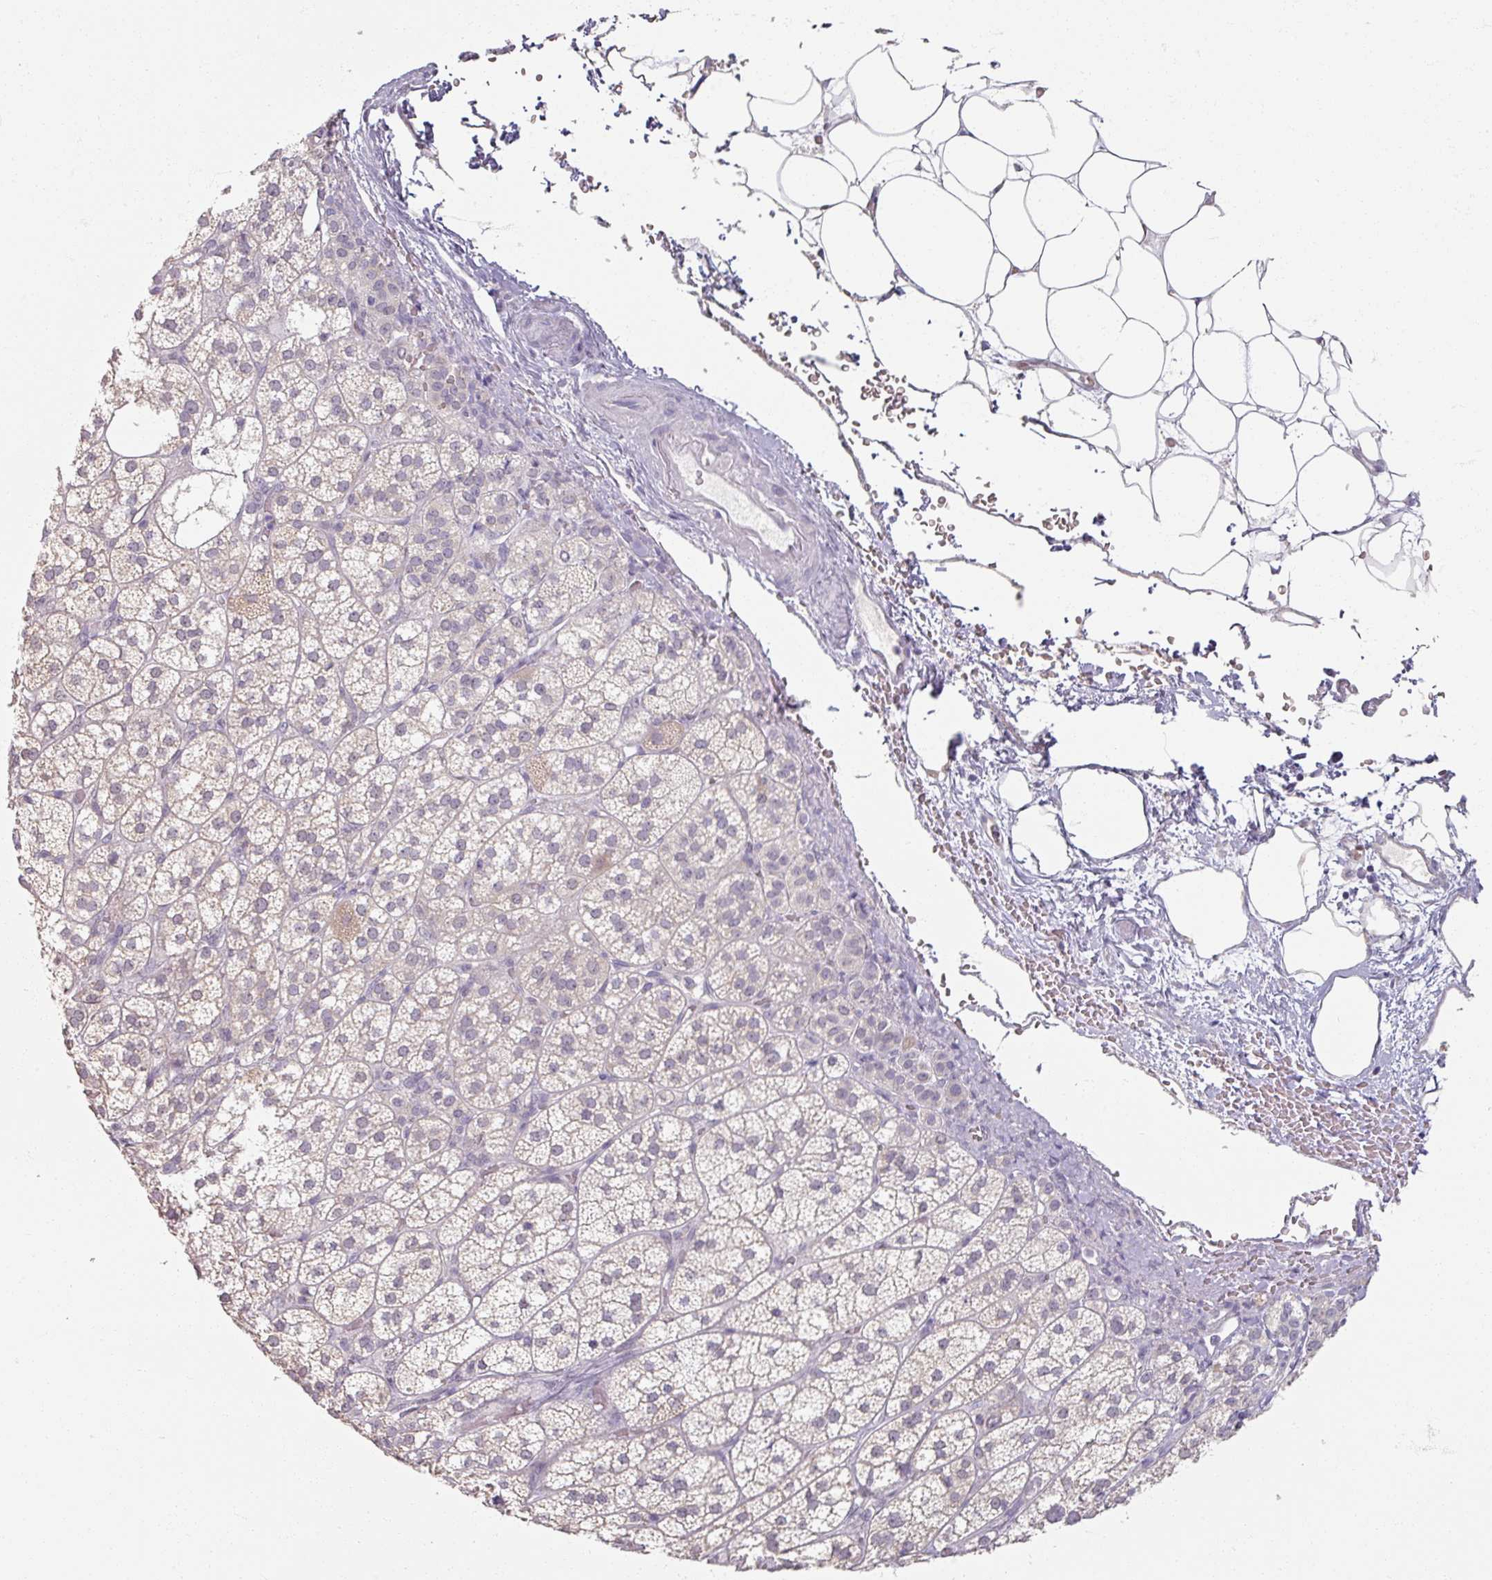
{"staining": {"intensity": "moderate", "quantity": "25%-75%", "location": "cytoplasmic/membranous"}, "tissue": "adrenal gland", "cell_type": "Glandular cells", "image_type": "normal", "snomed": [{"axis": "morphology", "description": "Normal tissue, NOS"}, {"axis": "topography", "description": "Adrenal gland"}], "caption": "Moderate cytoplasmic/membranous staining is appreciated in about 25%-75% of glandular cells in unremarkable adrenal gland.", "gene": "SOX11", "patient": {"sex": "female", "age": 60}}